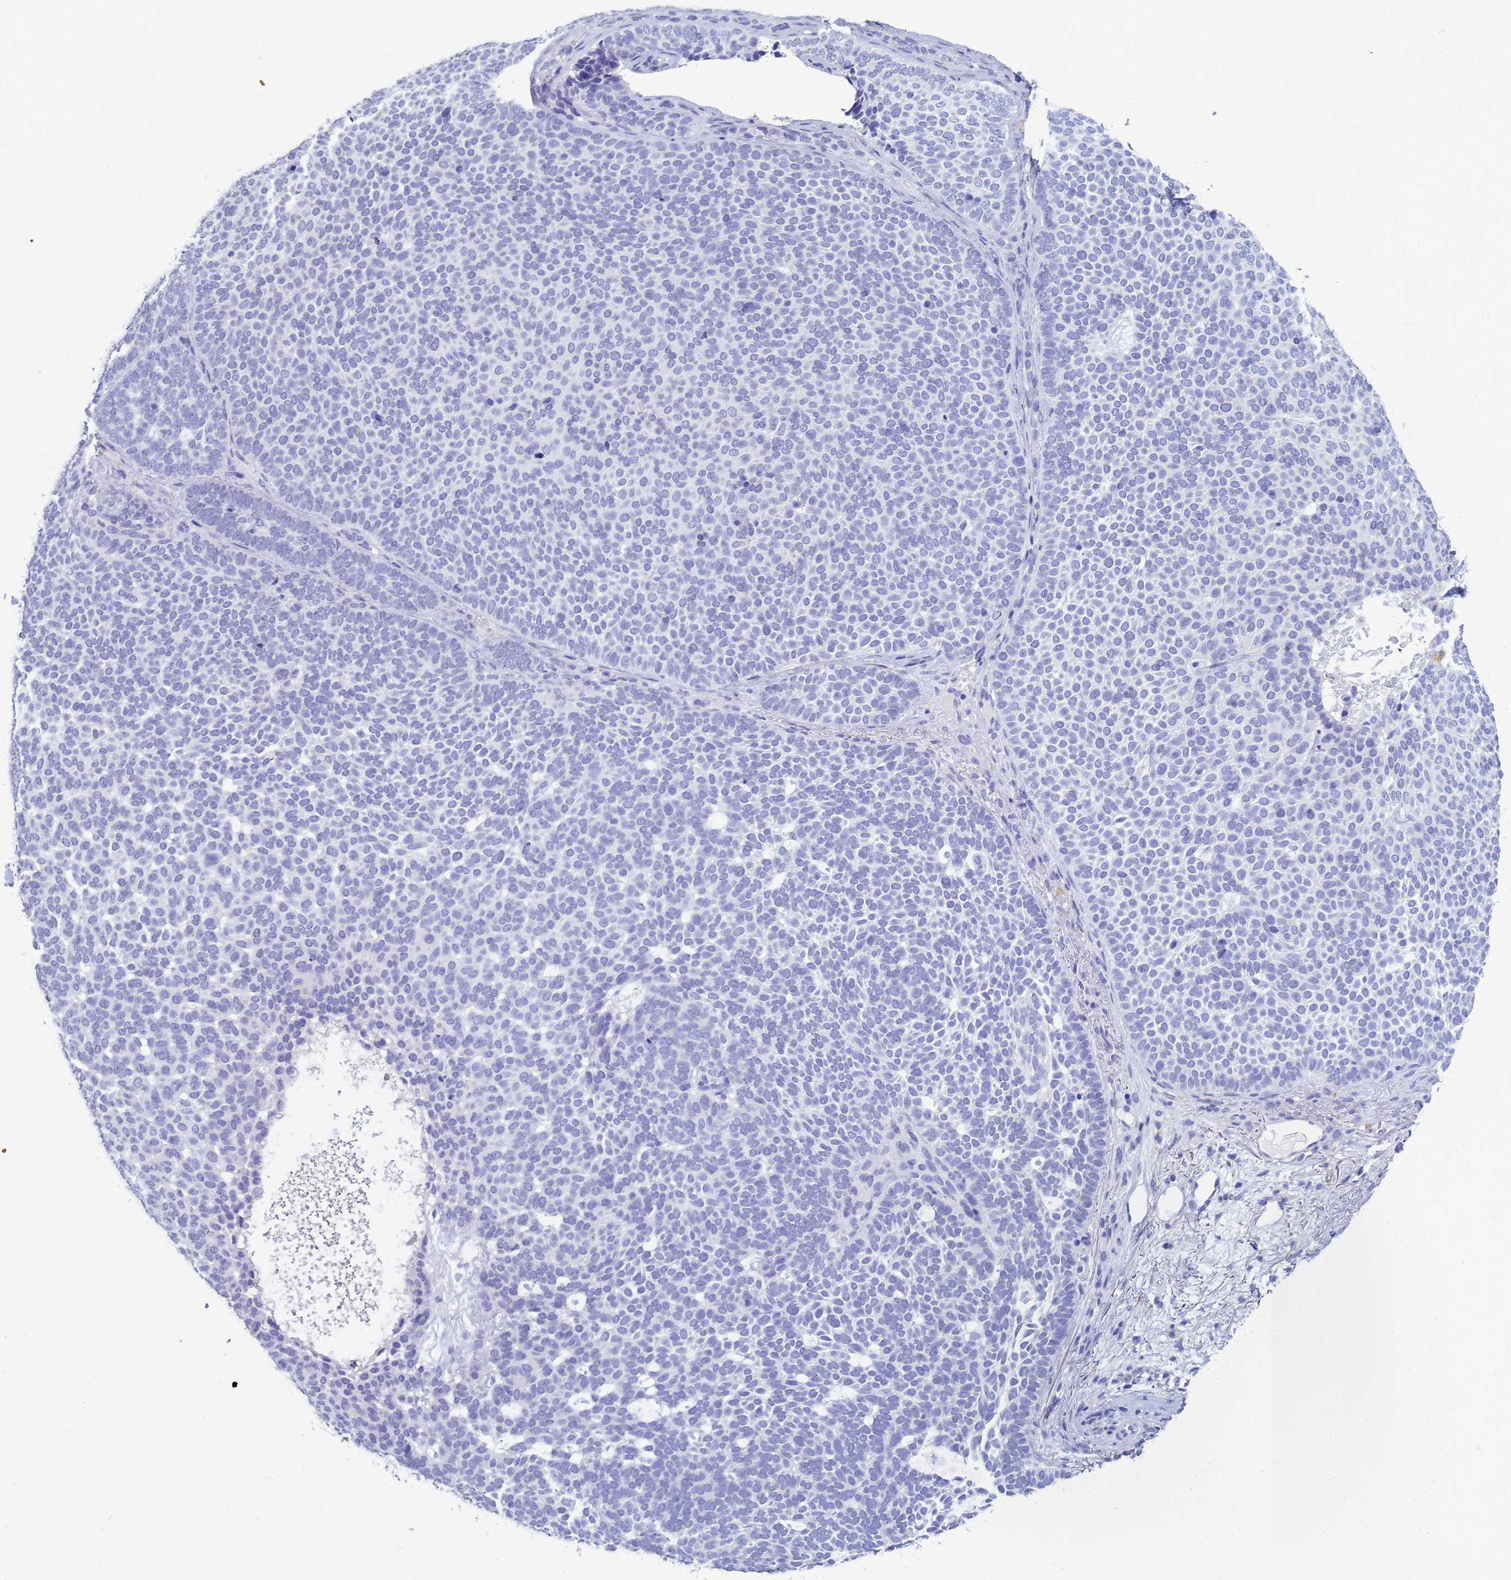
{"staining": {"intensity": "negative", "quantity": "none", "location": "none"}, "tissue": "skin cancer", "cell_type": "Tumor cells", "image_type": "cancer", "snomed": [{"axis": "morphology", "description": "Basal cell carcinoma"}, {"axis": "topography", "description": "Skin"}], "caption": "Immunohistochemical staining of human basal cell carcinoma (skin) displays no significant expression in tumor cells. Brightfield microscopy of immunohistochemistry stained with DAB (3,3'-diaminobenzidine) (brown) and hematoxylin (blue), captured at high magnification.", "gene": "B3GNT8", "patient": {"sex": "female", "age": 77}}